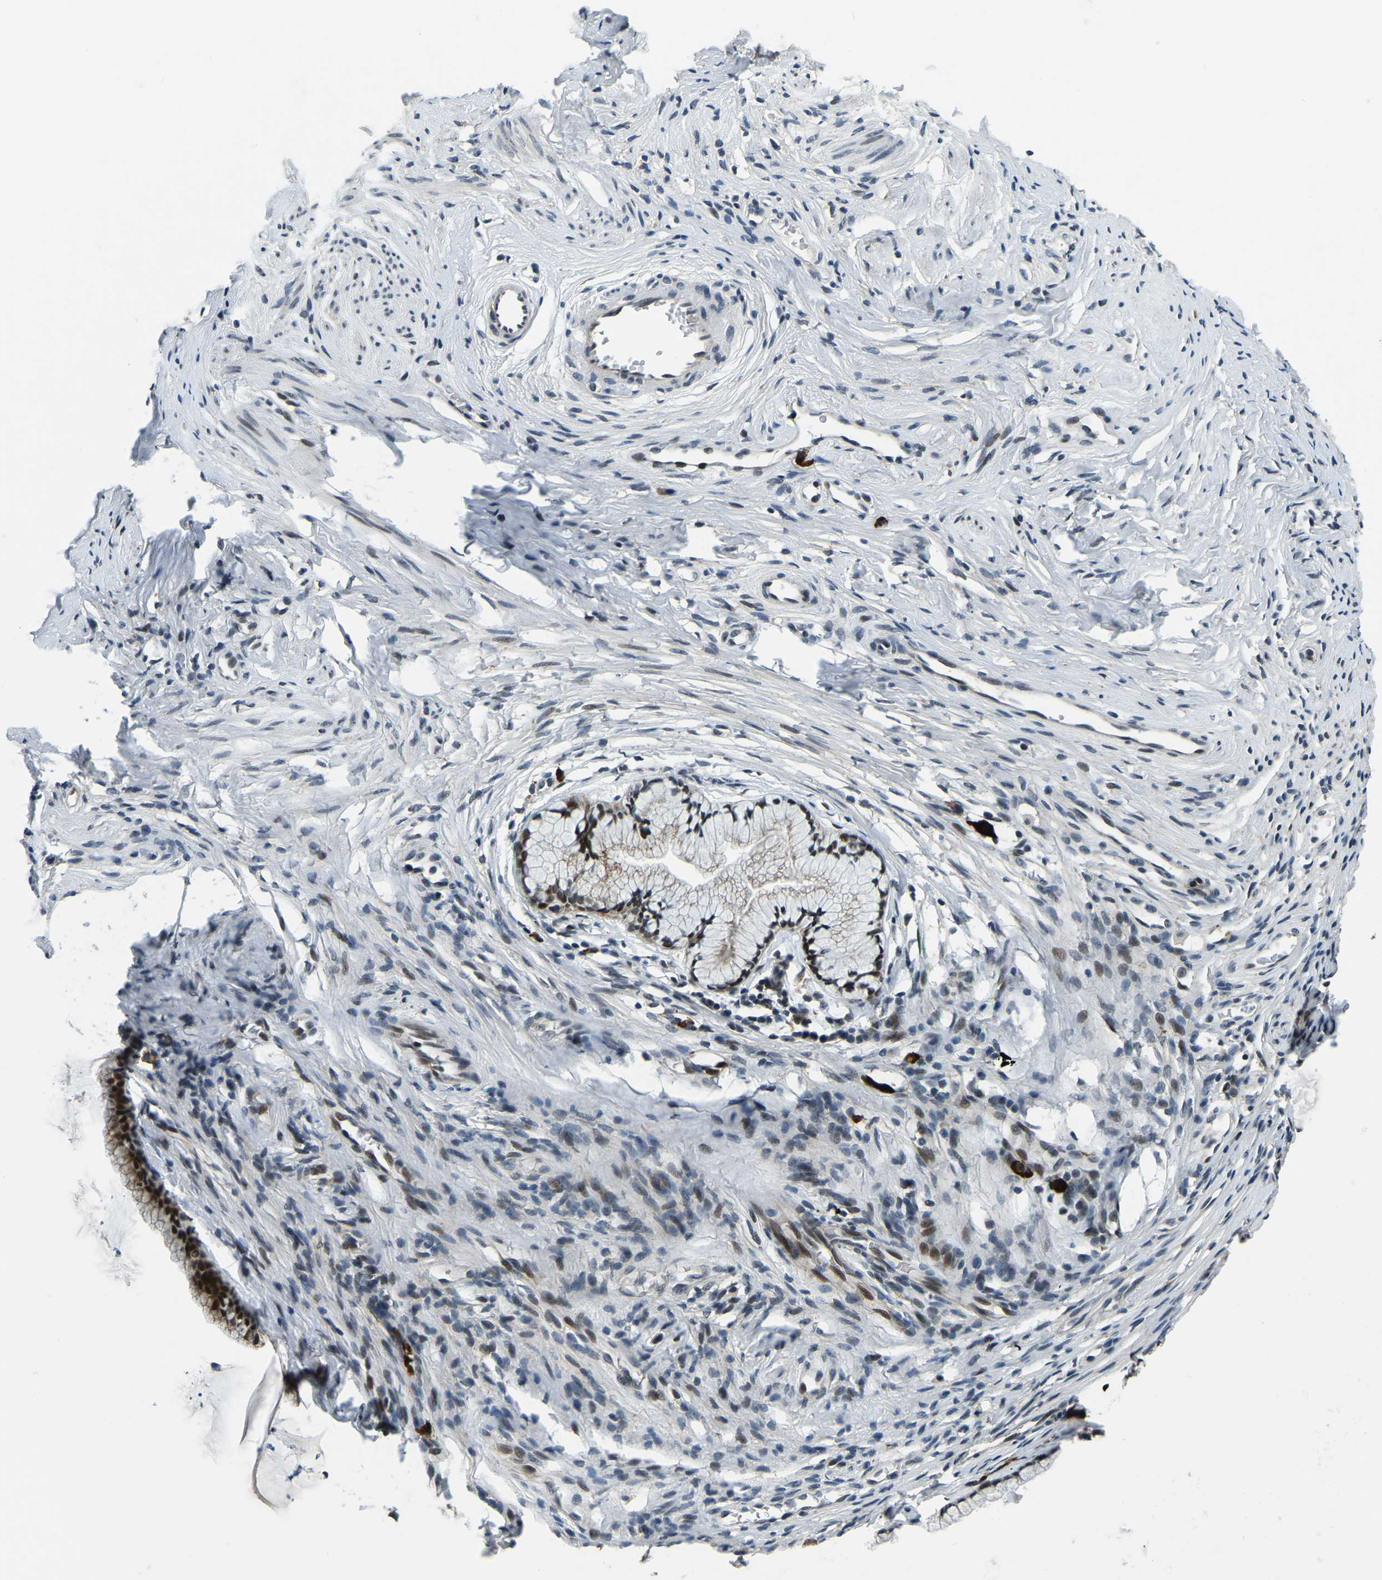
{"staining": {"intensity": "strong", "quantity": ">75%", "location": "nuclear"}, "tissue": "cervix", "cell_type": "Glandular cells", "image_type": "normal", "snomed": [{"axis": "morphology", "description": "Normal tissue, NOS"}, {"axis": "topography", "description": "Cervix"}], "caption": "A brown stain labels strong nuclear expression of a protein in glandular cells of normal cervix.", "gene": "ING2", "patient": {"sex": "female", "age": 77}}